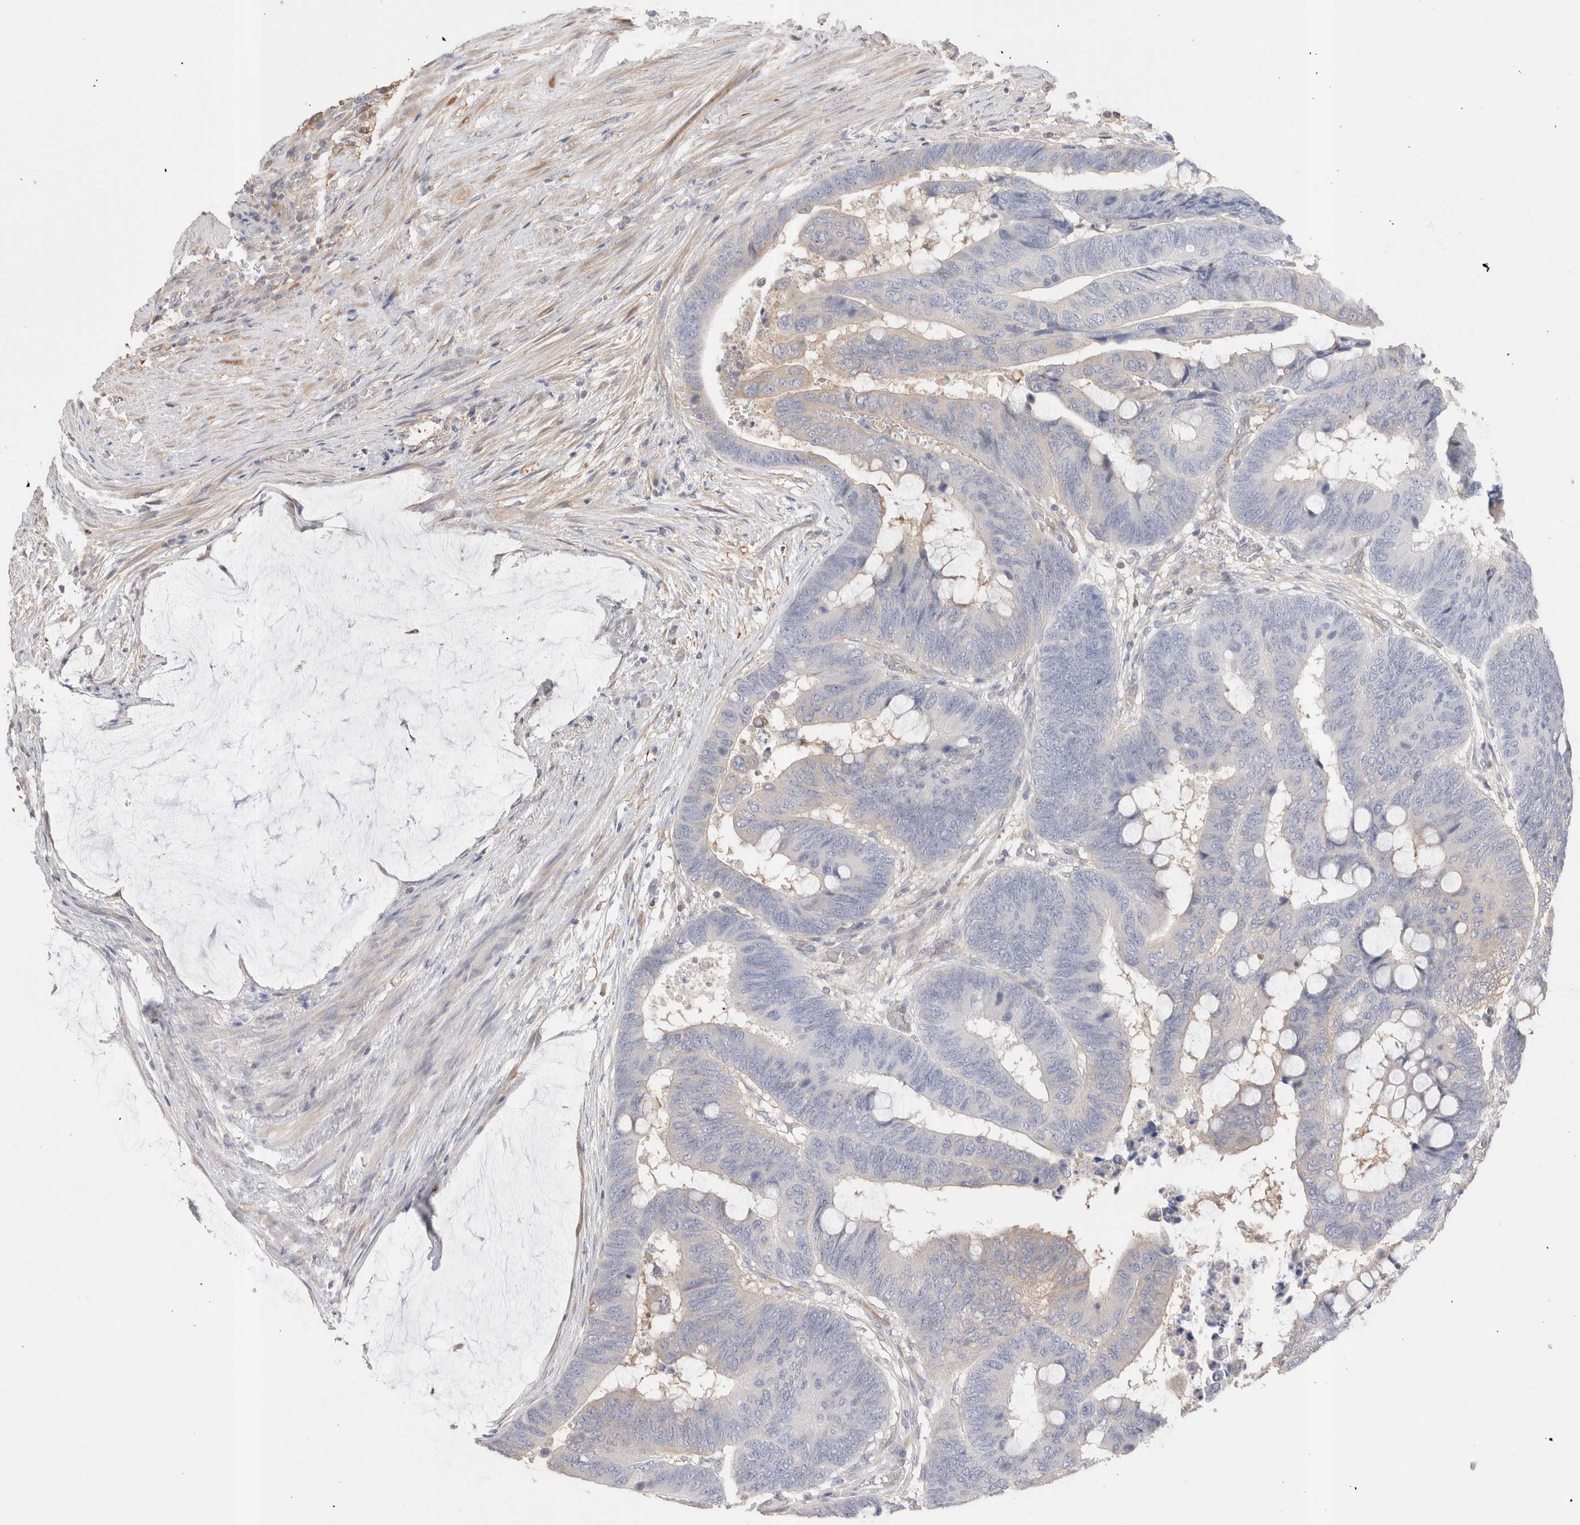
{"staining": {"intensity": "negative", "quantity": "none", "location": "none"}, "tissue": "colorectal cancer", "cell_type": "Tumor cells", "image_type": "cancer", "snomed": [{"axis": "morphology", "description": "Normal tissue, NOS"}, {"axis": "morphology", "description": "Adenocarcinoma, NOS"}, {"axis": "topography", "description": "Rectum"}], "caption": "IHC histopathology image of adenocarcinoma (colorectal) stained for a protein (brown), which shows no positivity in tumor cells.", "gene": "CAPN2", "patient": {"sex": "male", "age": 92}}